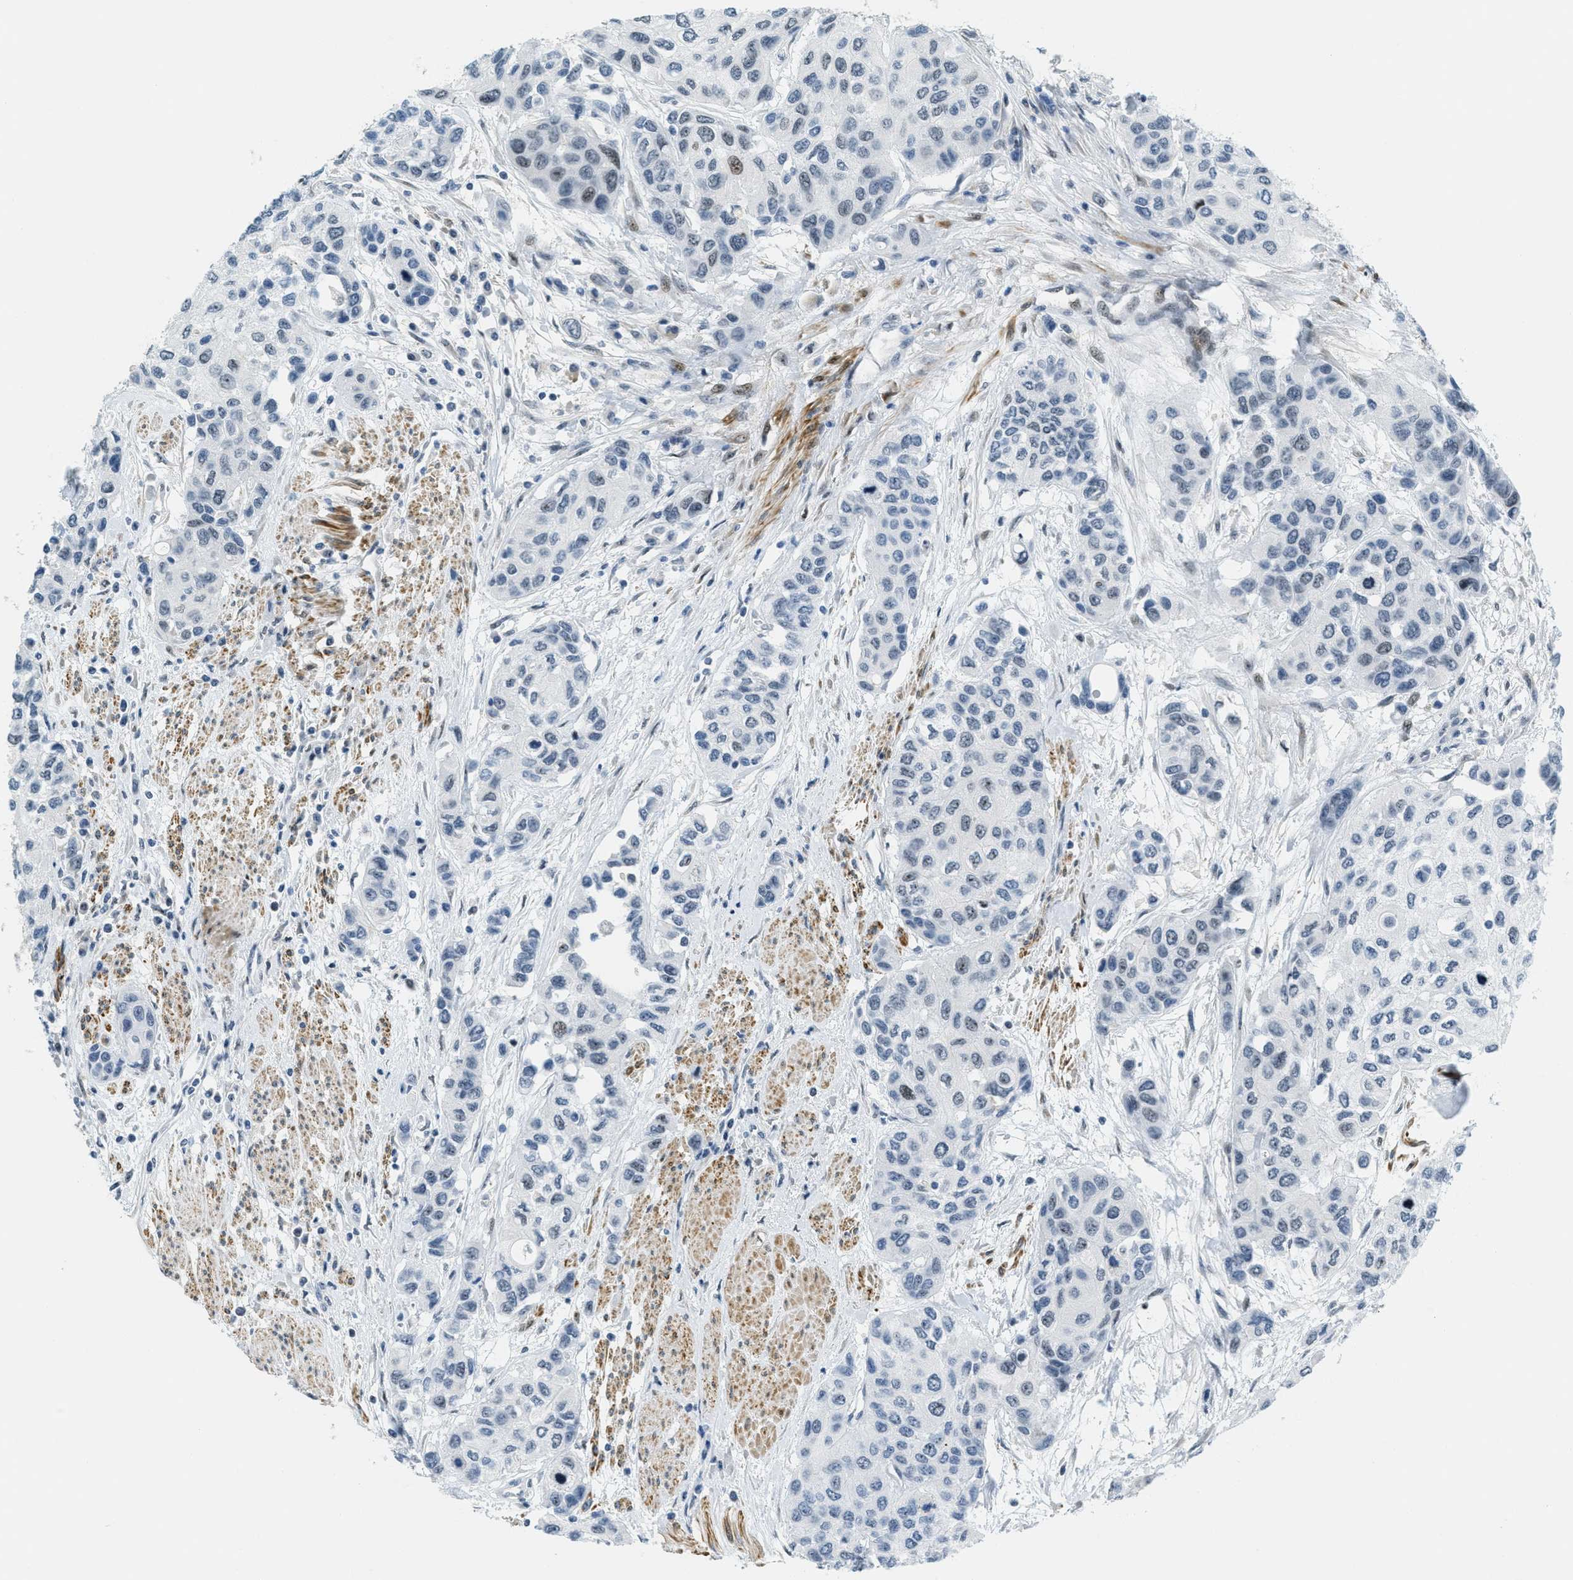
{"staining": {"intensity": "negative", "quantity": "none", "location": "none"}, "tissue": "urothelial cancer", "cell_type": "Tumor cells", "image_type": "cancer", "snomed": [{"axis": "morphology", "description": "Urothelial carcinoma, High grade"}, {"axis": "topography", "description": "Urinary bladder"}], "caption": "Tumor cells show no significant positivity in urothelial cancer.", "gene": "ZDHHC23", "patient": {"sex": "female", "age": 56}}